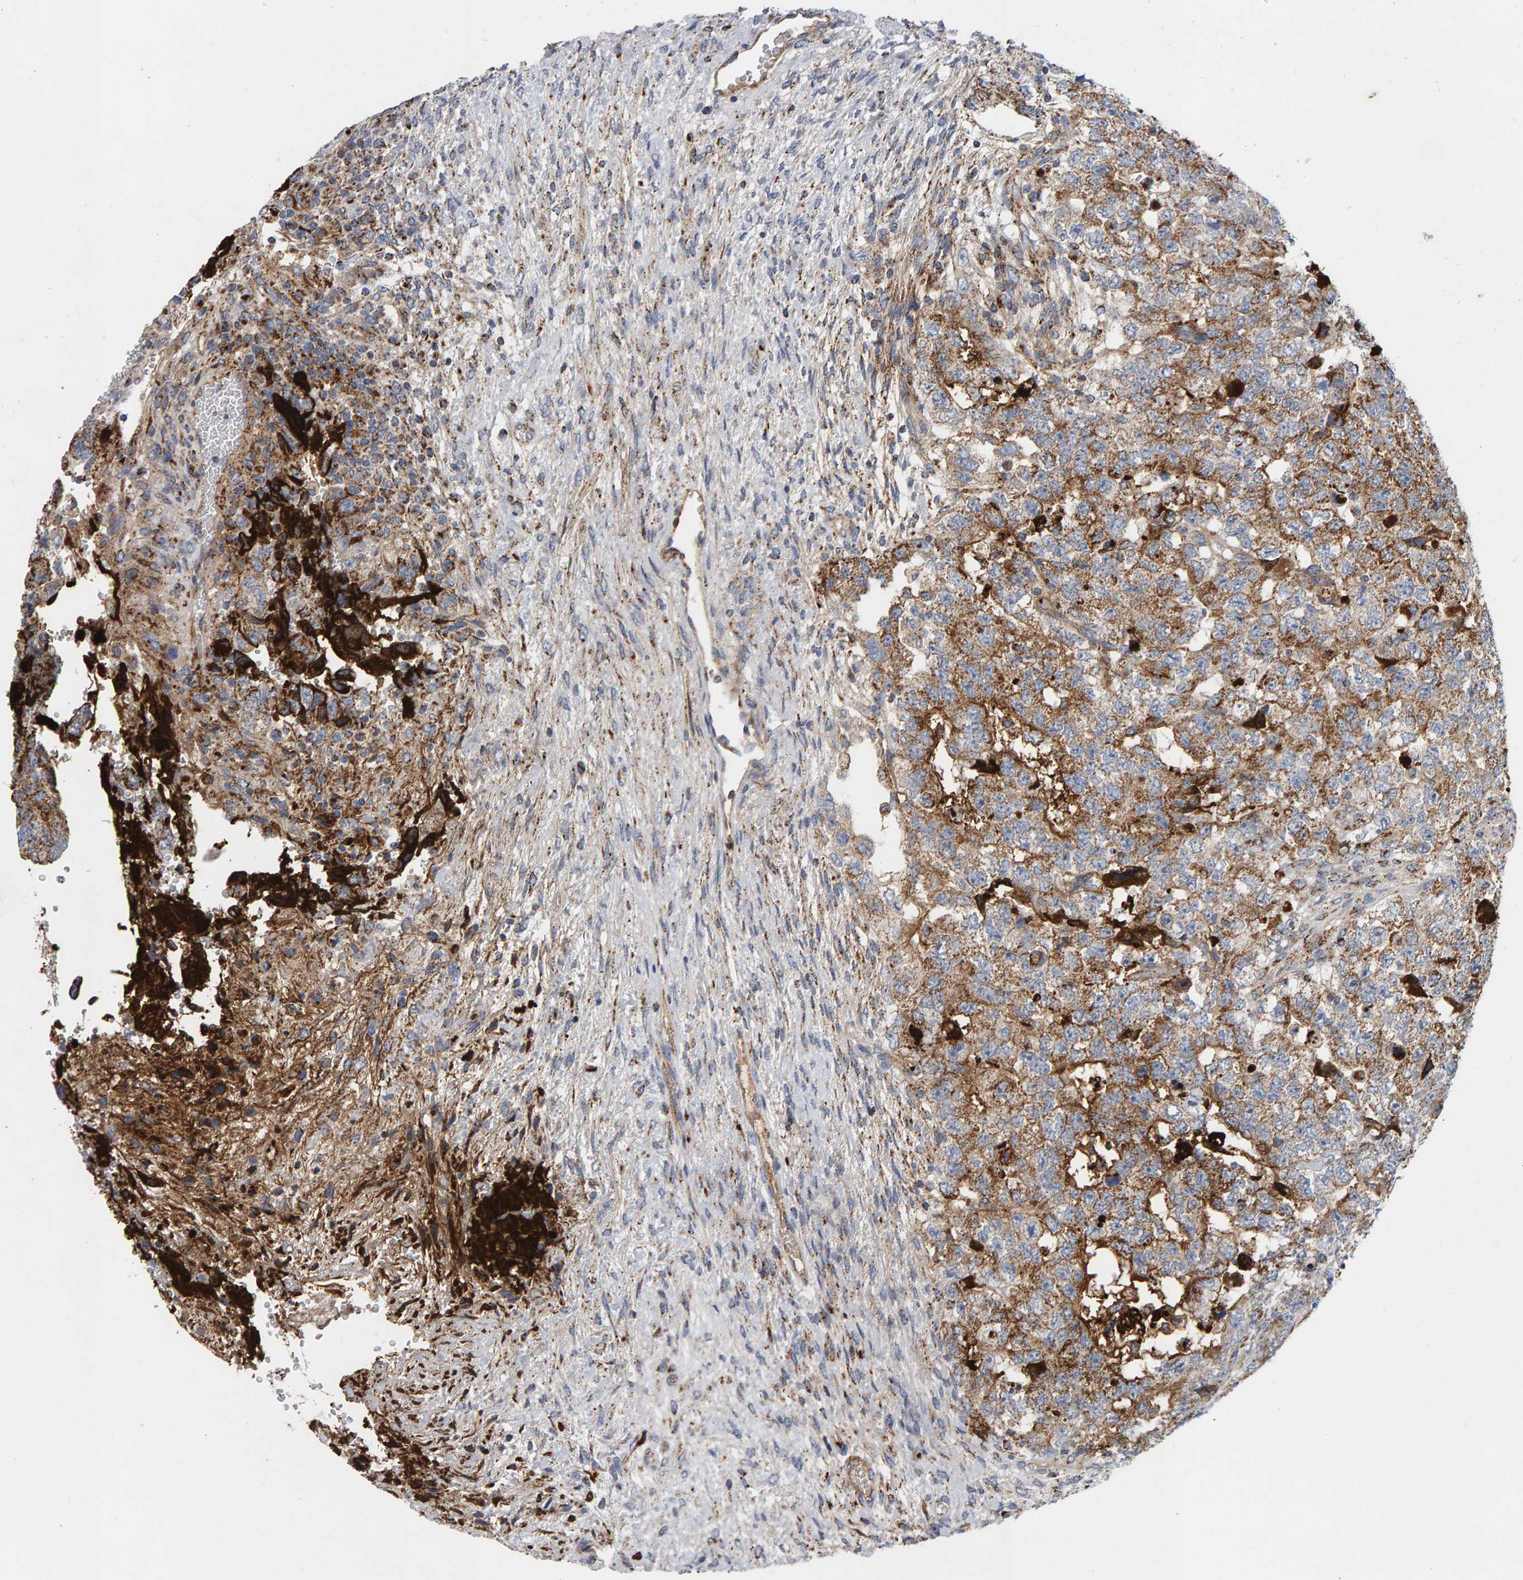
{"staining": {"intensity": "moderate", "quantity": ">75%", "location": "cytoplasmic/membranous"}, "tissue": "testis cancer", "cell_type": "Tumor cells", "image_type": "cancer", "snomed": [{"axis": "morphology", "description": "Carcinoma, Embryonal, NOS"}, {"axis": "topography", "description": "Testis"}], "caption": "Testis cancer stained with a brown dye displays moderate cytoplasmic/membranous positive positivity in approximately >75% of tumor cells.", "gene": "GGTA1", "patient": {"sex": "male", "age": 36}}